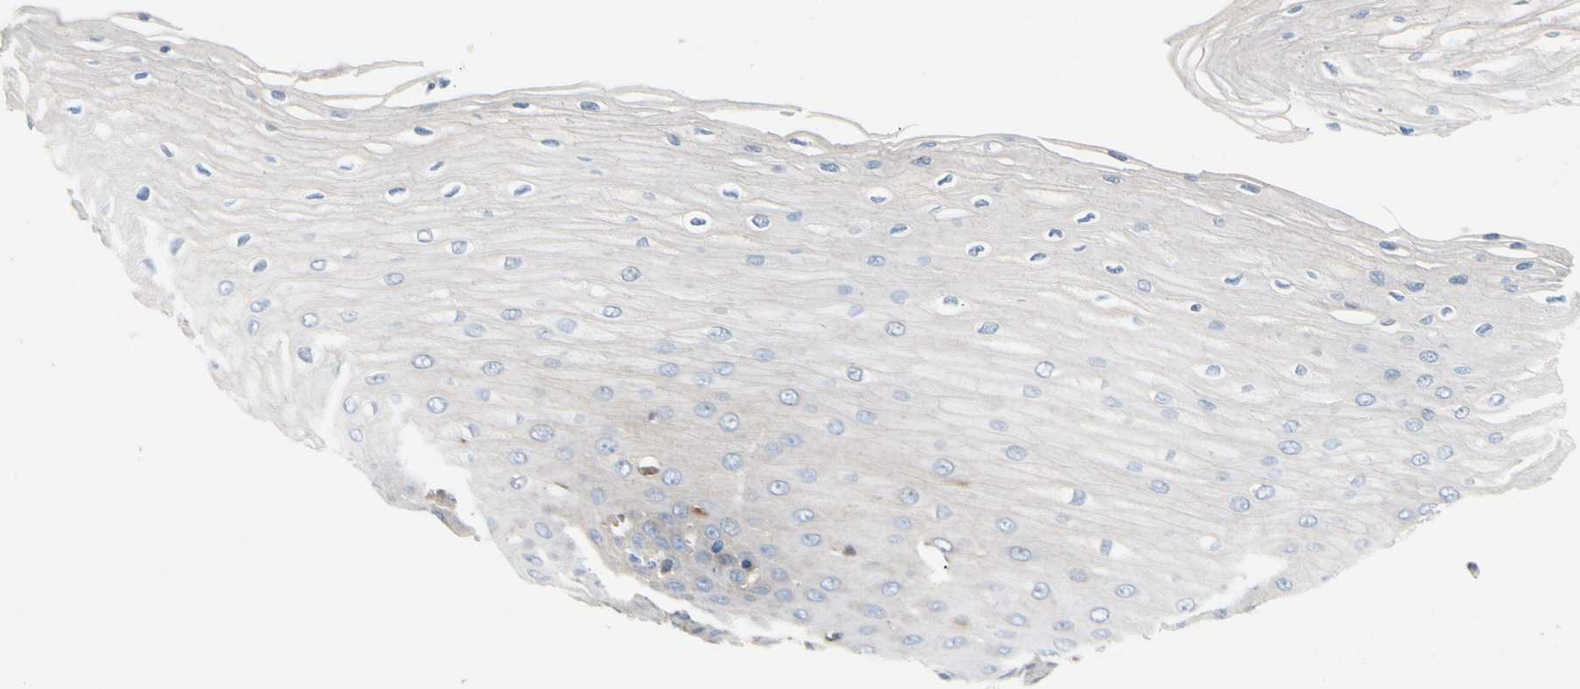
{"staining": {"intensity": "negative", "quantity": "none", "location": "none"}, "tissue": "esophagus", "cell_type": "Squamous epithelial cells", "image_type": "normal", "snomed": [{"axis": "morphology", "description": "Normal tissue, NOS"}, {"axis": "morphology", "description": "Squamous cell carcinoma, NOS"}, {"axis": "topography", "description": "Esophagus"}], "caption": "DAB (3,3'-diaminobenzidine) immunohistochemical staining of normal human esophagus shows no significant positivity in squamous epithelial cells. (DAB IHC, high magnification).", "gene": "ENTREP3", "patient": {"sex": "male", "age": 65}}